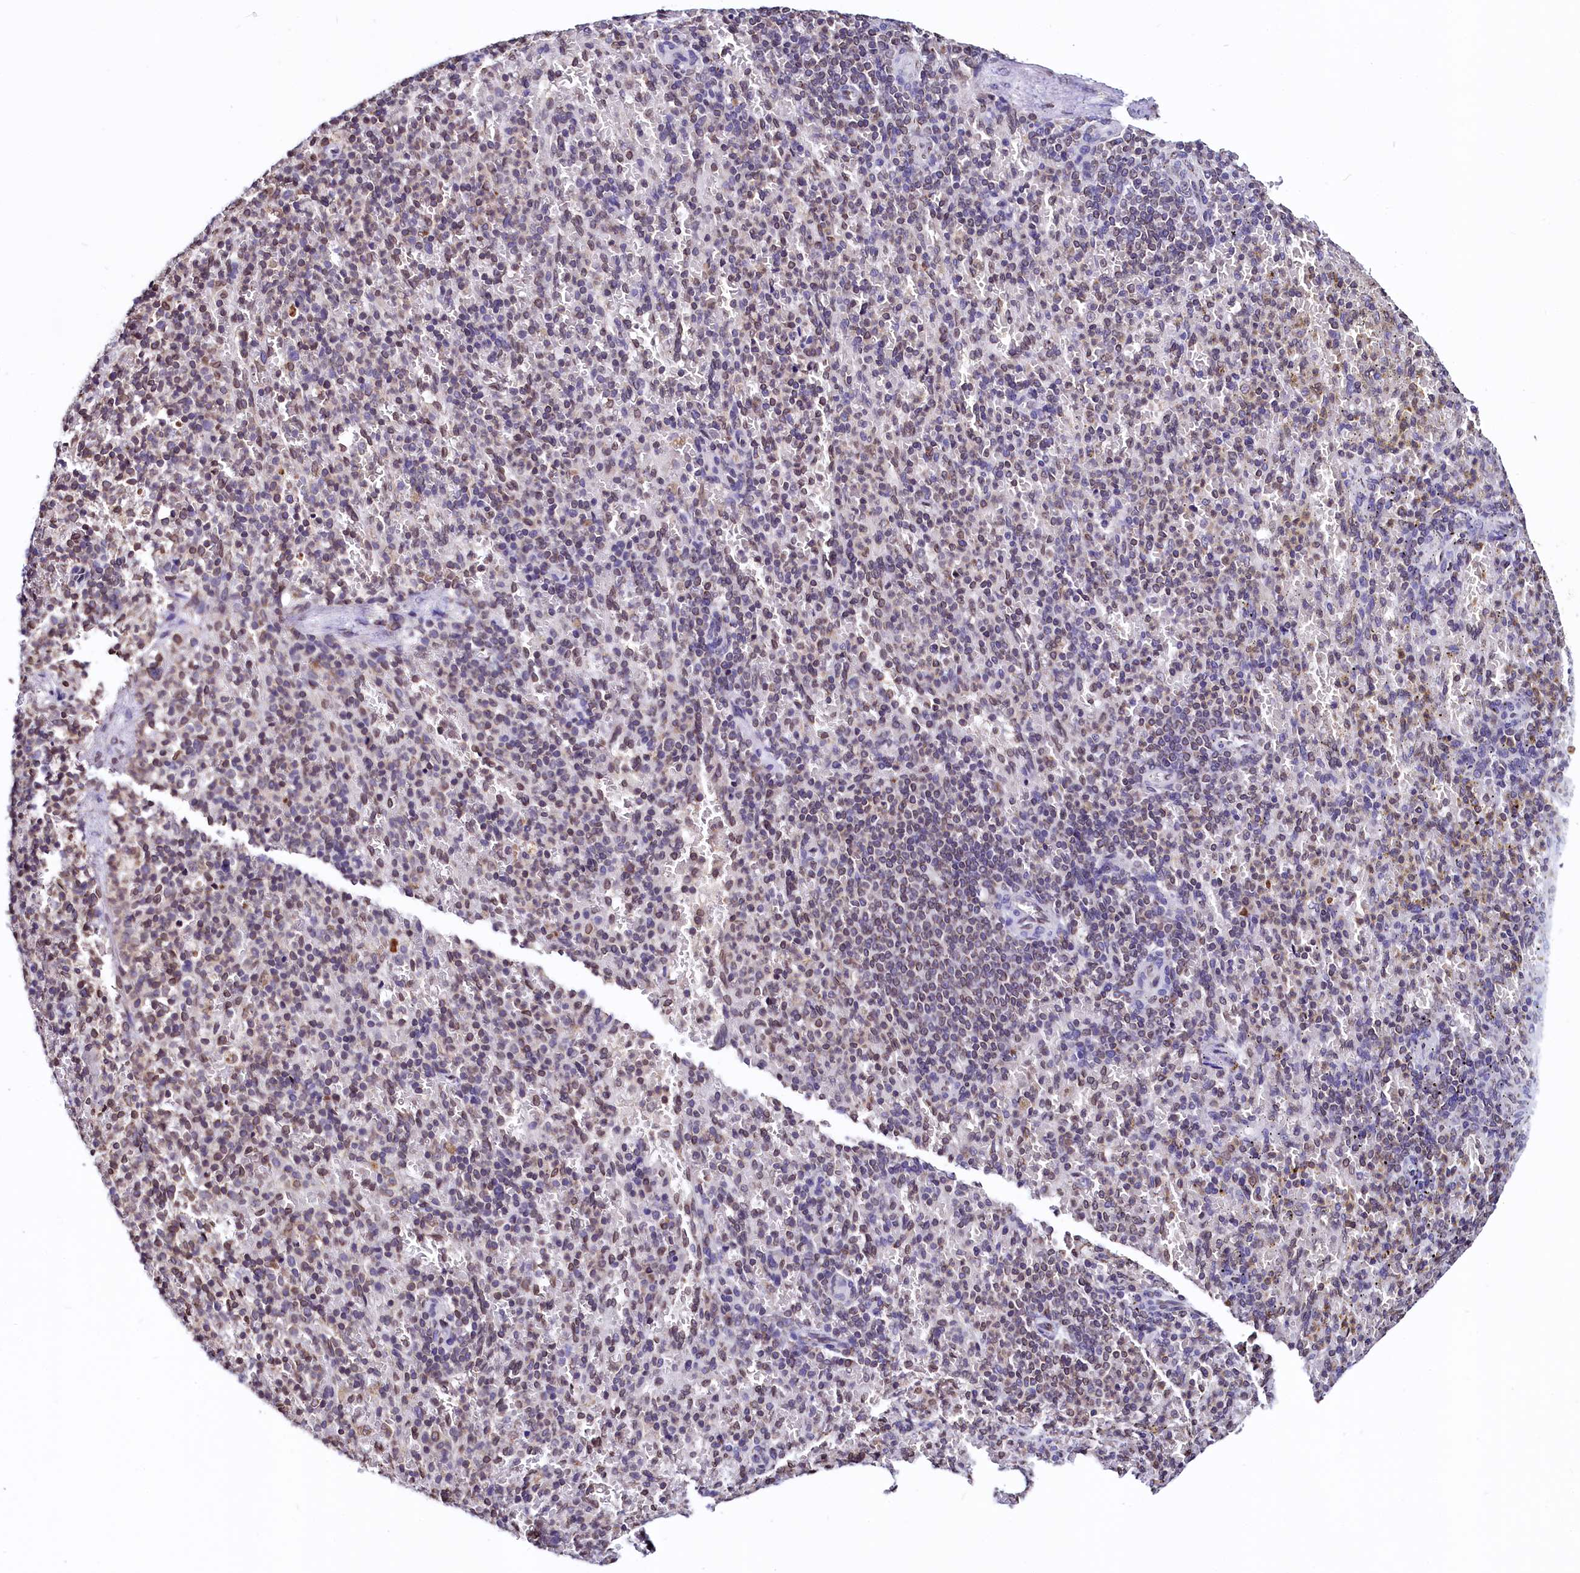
{"staining": {"intensity": "moderate", "quantity": "<25%", "location": "nuclear"}, "tissue": "spleen", "cell_type": "Cells in red pulp", "image_type": "normal", "snomed": [{"axis": "morphology", "description": "Normal tissue, NOS"}, {"axis": "topography", "description": "Spleen"}], "caption": "Spleen stained with DAB IHC shows low levels of moderate nuclear staining in approximately <25% of cells in red pulp. The protein is stained brown, and the nuclei are stained in blue (DAB IHC with brightfield microscopy, high magnification).", "gene": "HAND1", "patient": {"sex": "female", "age": 74}}